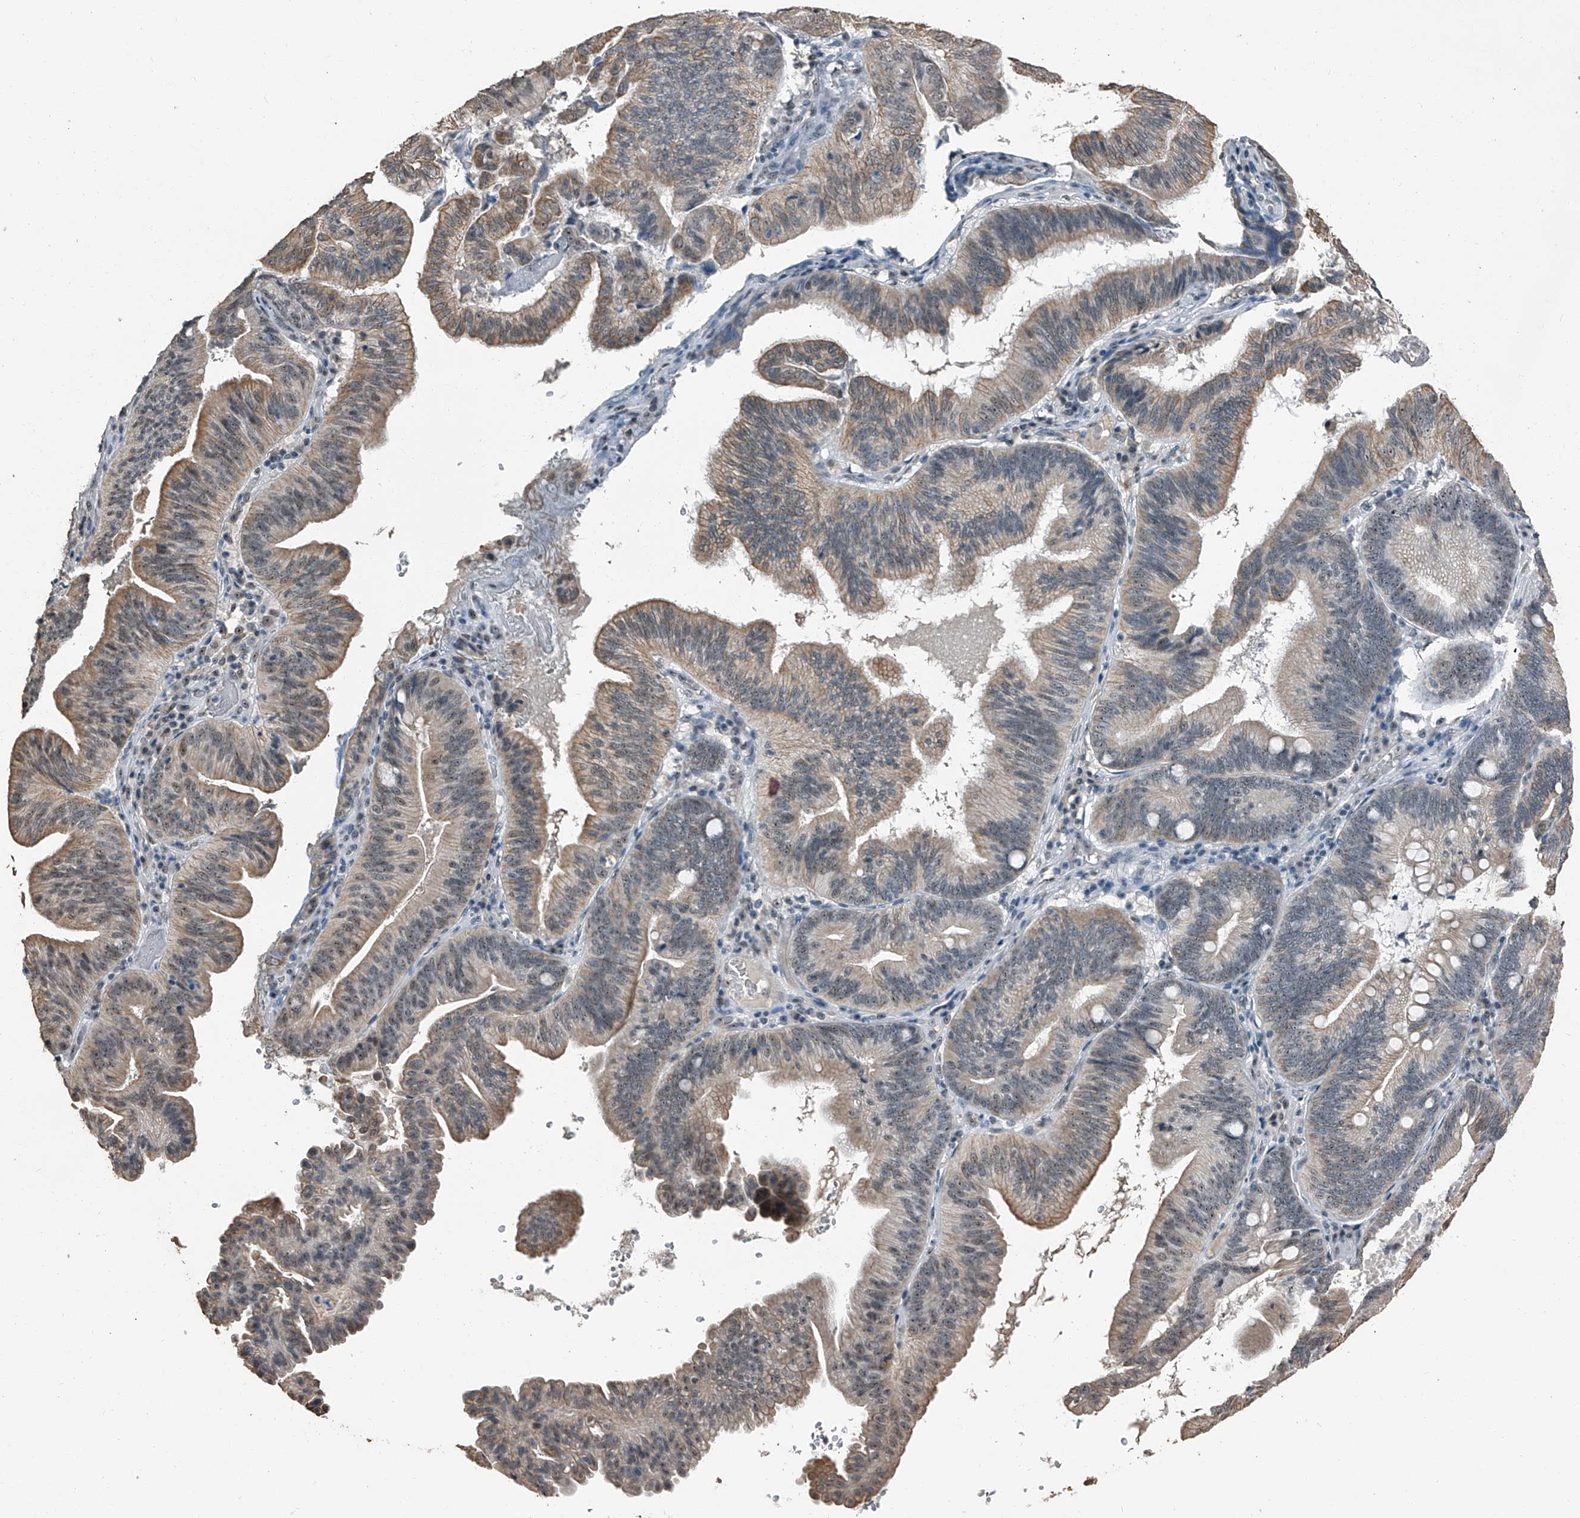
{"staining": {"intensity": "weak", "quantity": ">75%", "location": "cytoplasmic/membranous,nuclear"}, "tissue": "pancreatic cancer", "cell_type": "Tumor cells", "image_type": "cancer", "snomed": [{"axis": "morphology", "description": "Adenocarcinoma, NOS"}, {"axis": "topography", "description": "Pancreas"}], "caption": "Protein staining reveals weak cytoplasmic/membranous and nuclear staining in about >75% of tumor cells in adenocarcinoma (pancreatic).", "gene": "TCOF1", "patient": {"sex": "male", "age": 82}}